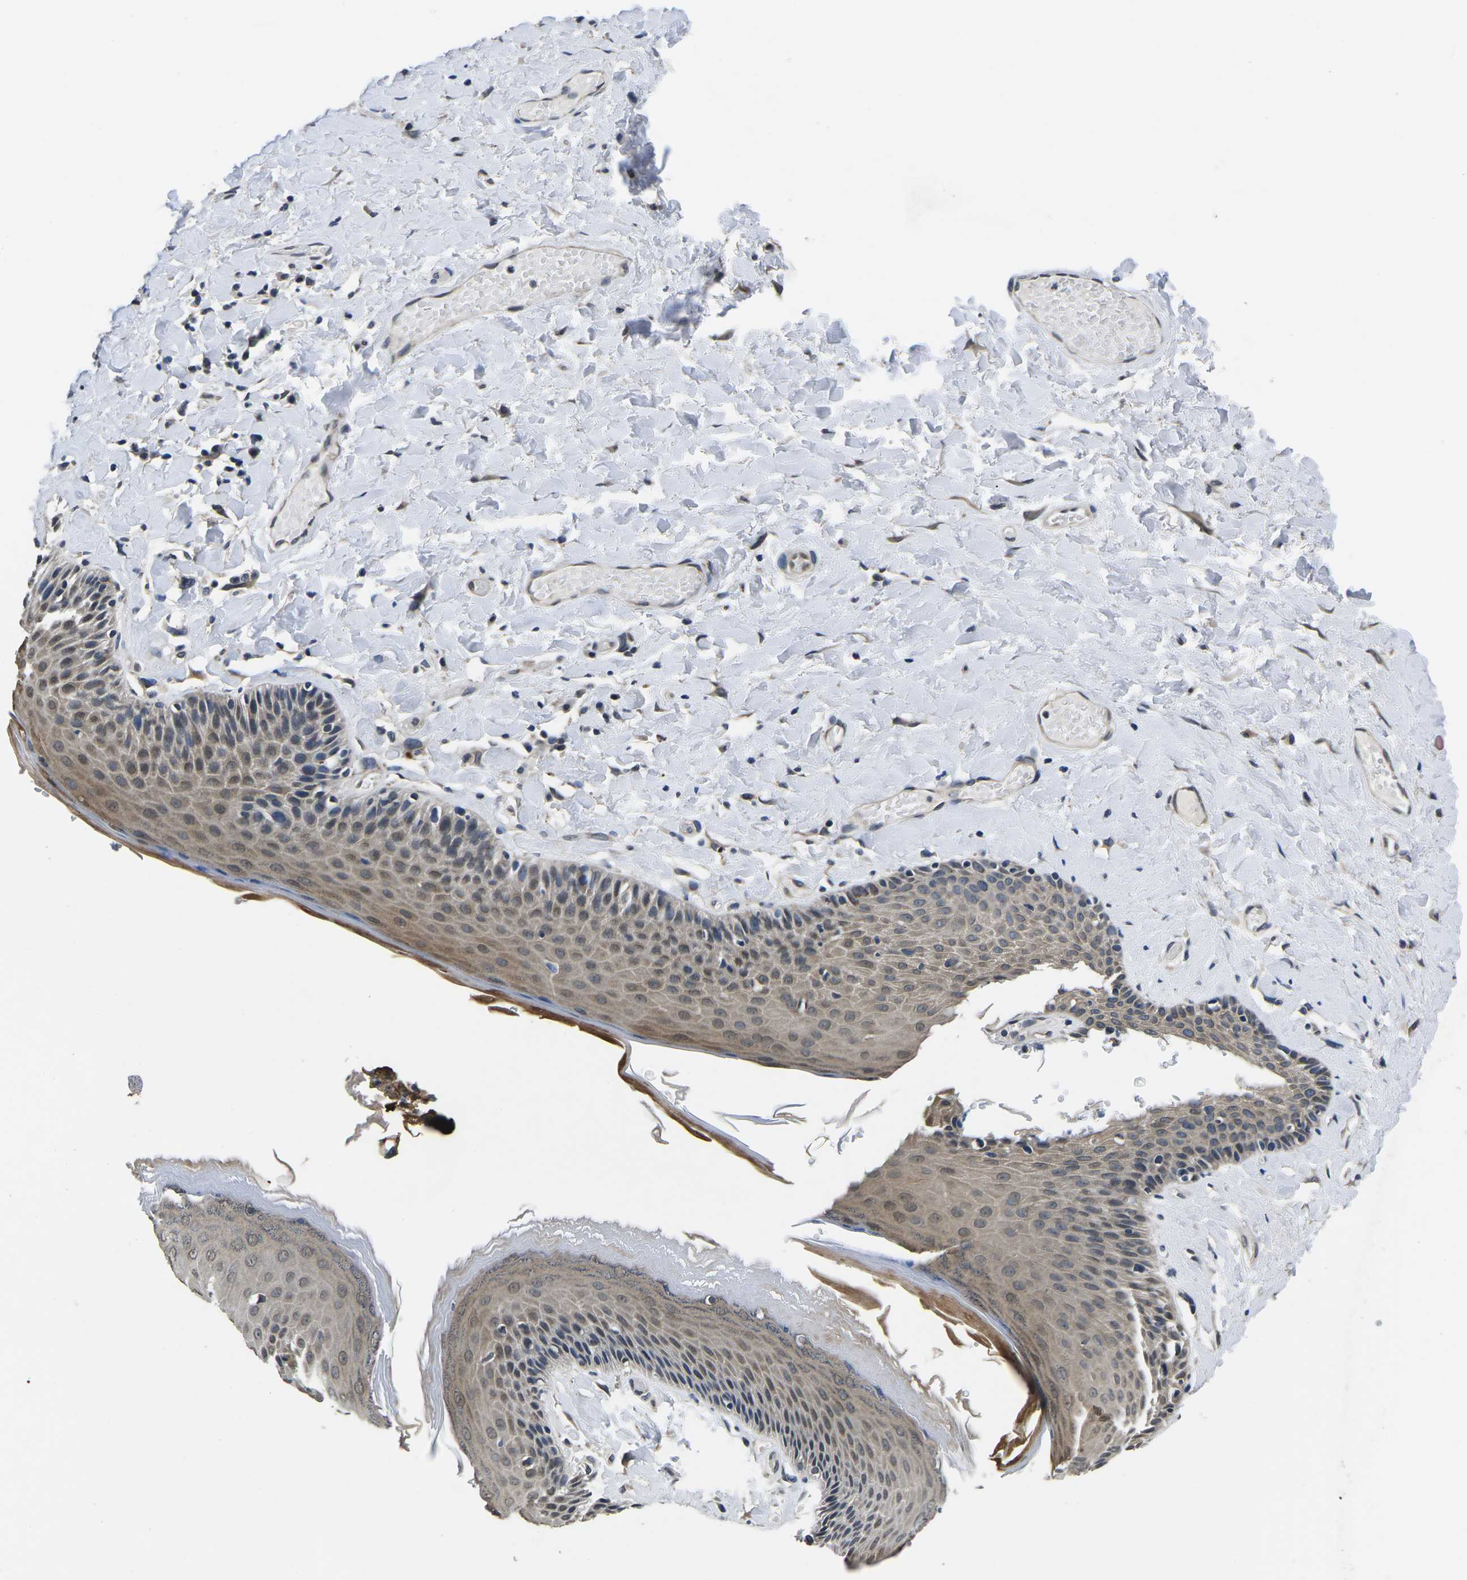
{"staining": {"intensity": "moderate", "quantity": "25%-75%", "location": "cytoplasmic/membranous,nuclear"}, "tissue": "skin", "cell_type": "Epidermal cells", "image_type": "normal", "snomed": [{"axis": "morphology", "description": "Normal tissue, NOS"}, {"axis": "topography", "description": "Anal"}], "caption": "Brown immunohistochemical staining in normal human skin demonstrates moderate cytoplasmic/membranous,nuclear expression in about 25%-75% of epidermal cells.", "gene": "SNX10", "patient": {"sex": "male", "age": 69}}